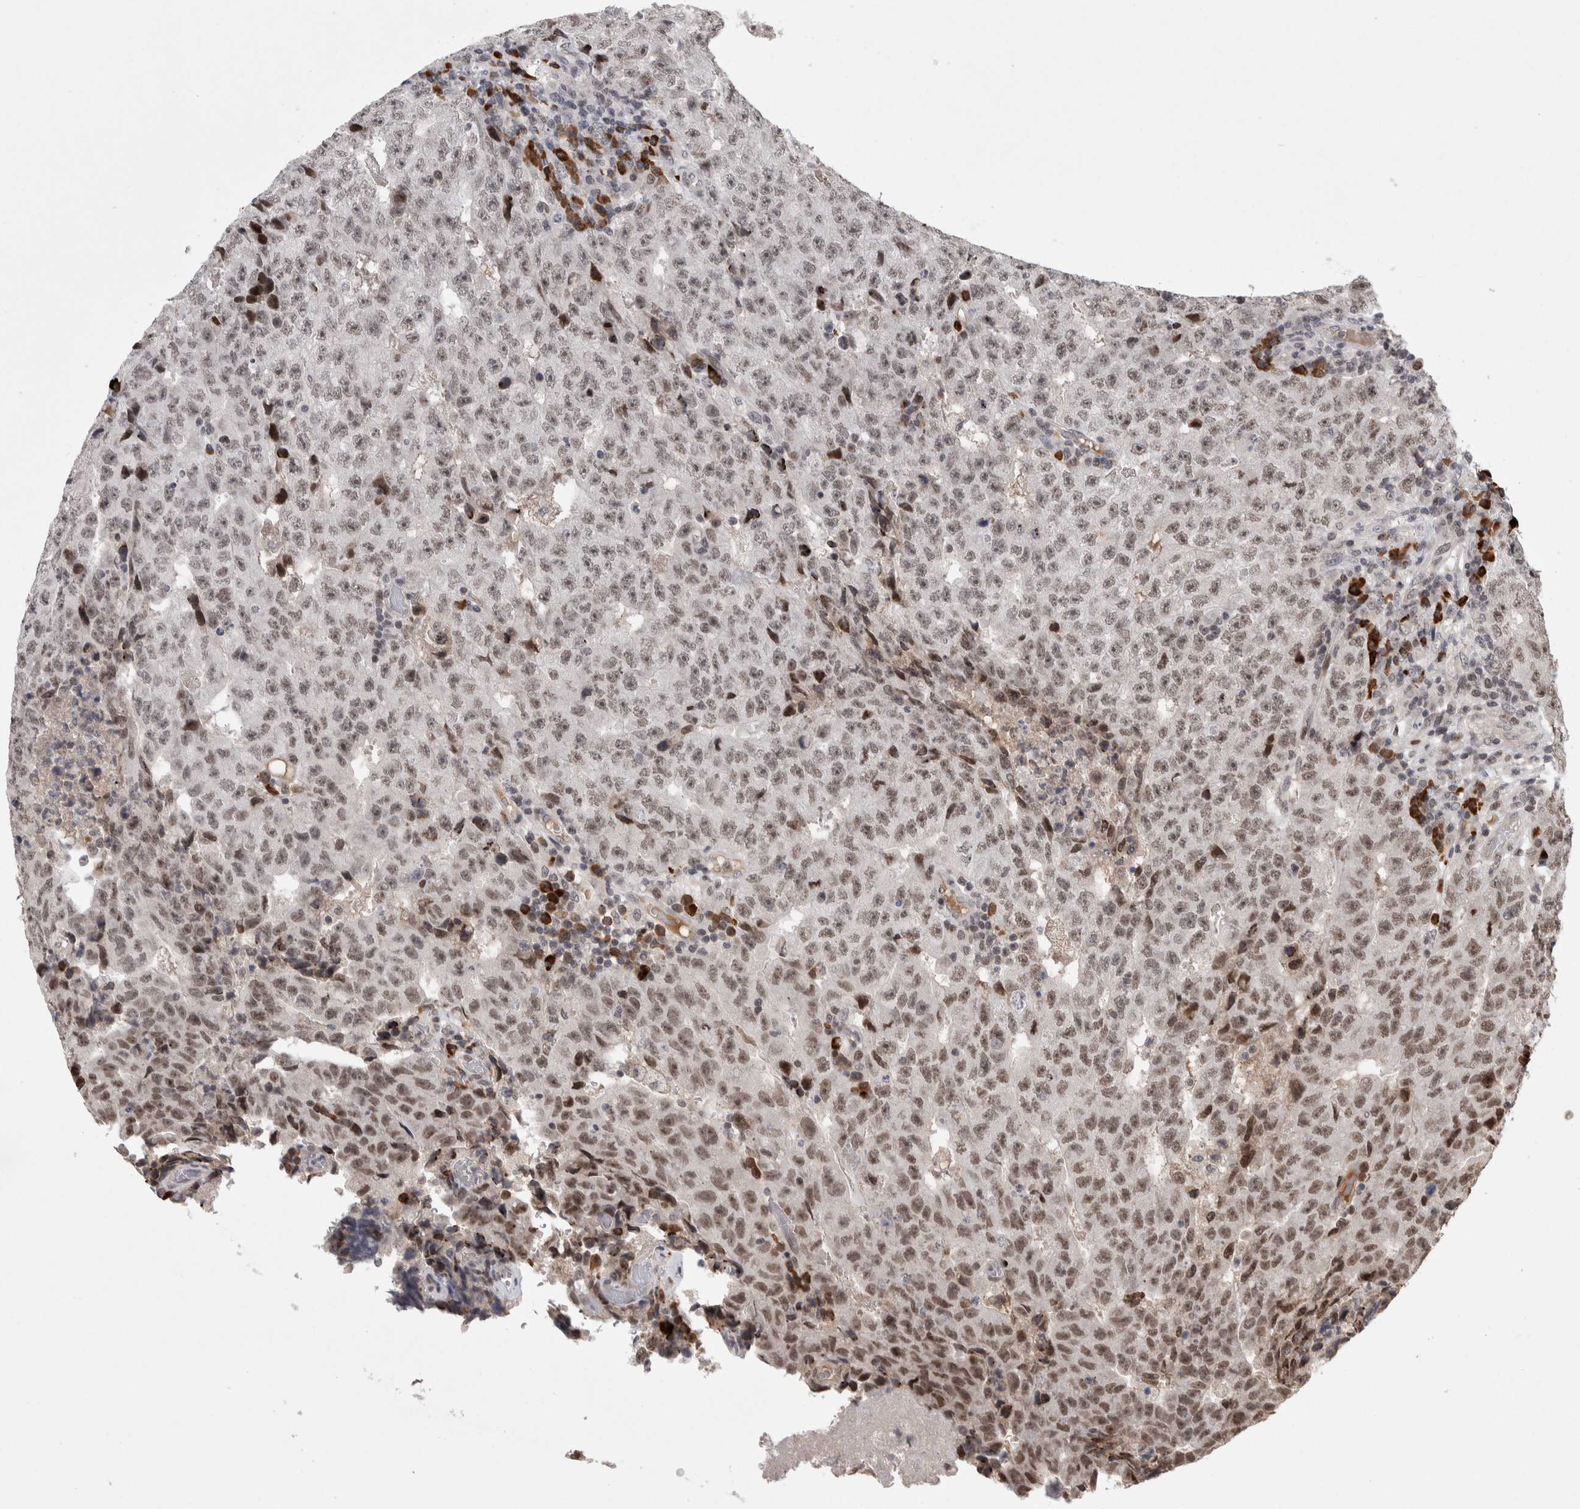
{"staining": {"intensity": "moderate", "quantity": "25%-75%", "location": "nuclear"}, "tissue": "testis cancer", "cell_type": "Tumor cells", "image_type": "cancer", "snomed": [{"axis": "morphology", "description": "Necrosis, NOS"}, {"axis": "morphology", "description": "Carcinoma, Embryonal, NOS"}, {"axis": "topography", "description": "Testis"}], "caption": "Approximately 25%-75% of tumor cells in testis embryonal carcinoma reveal moderate nuclear protein staining as visualized by brown immunohistochemical staining.", "gene": "ZNF592", "patient": {"sex": "male", "age": 19}}